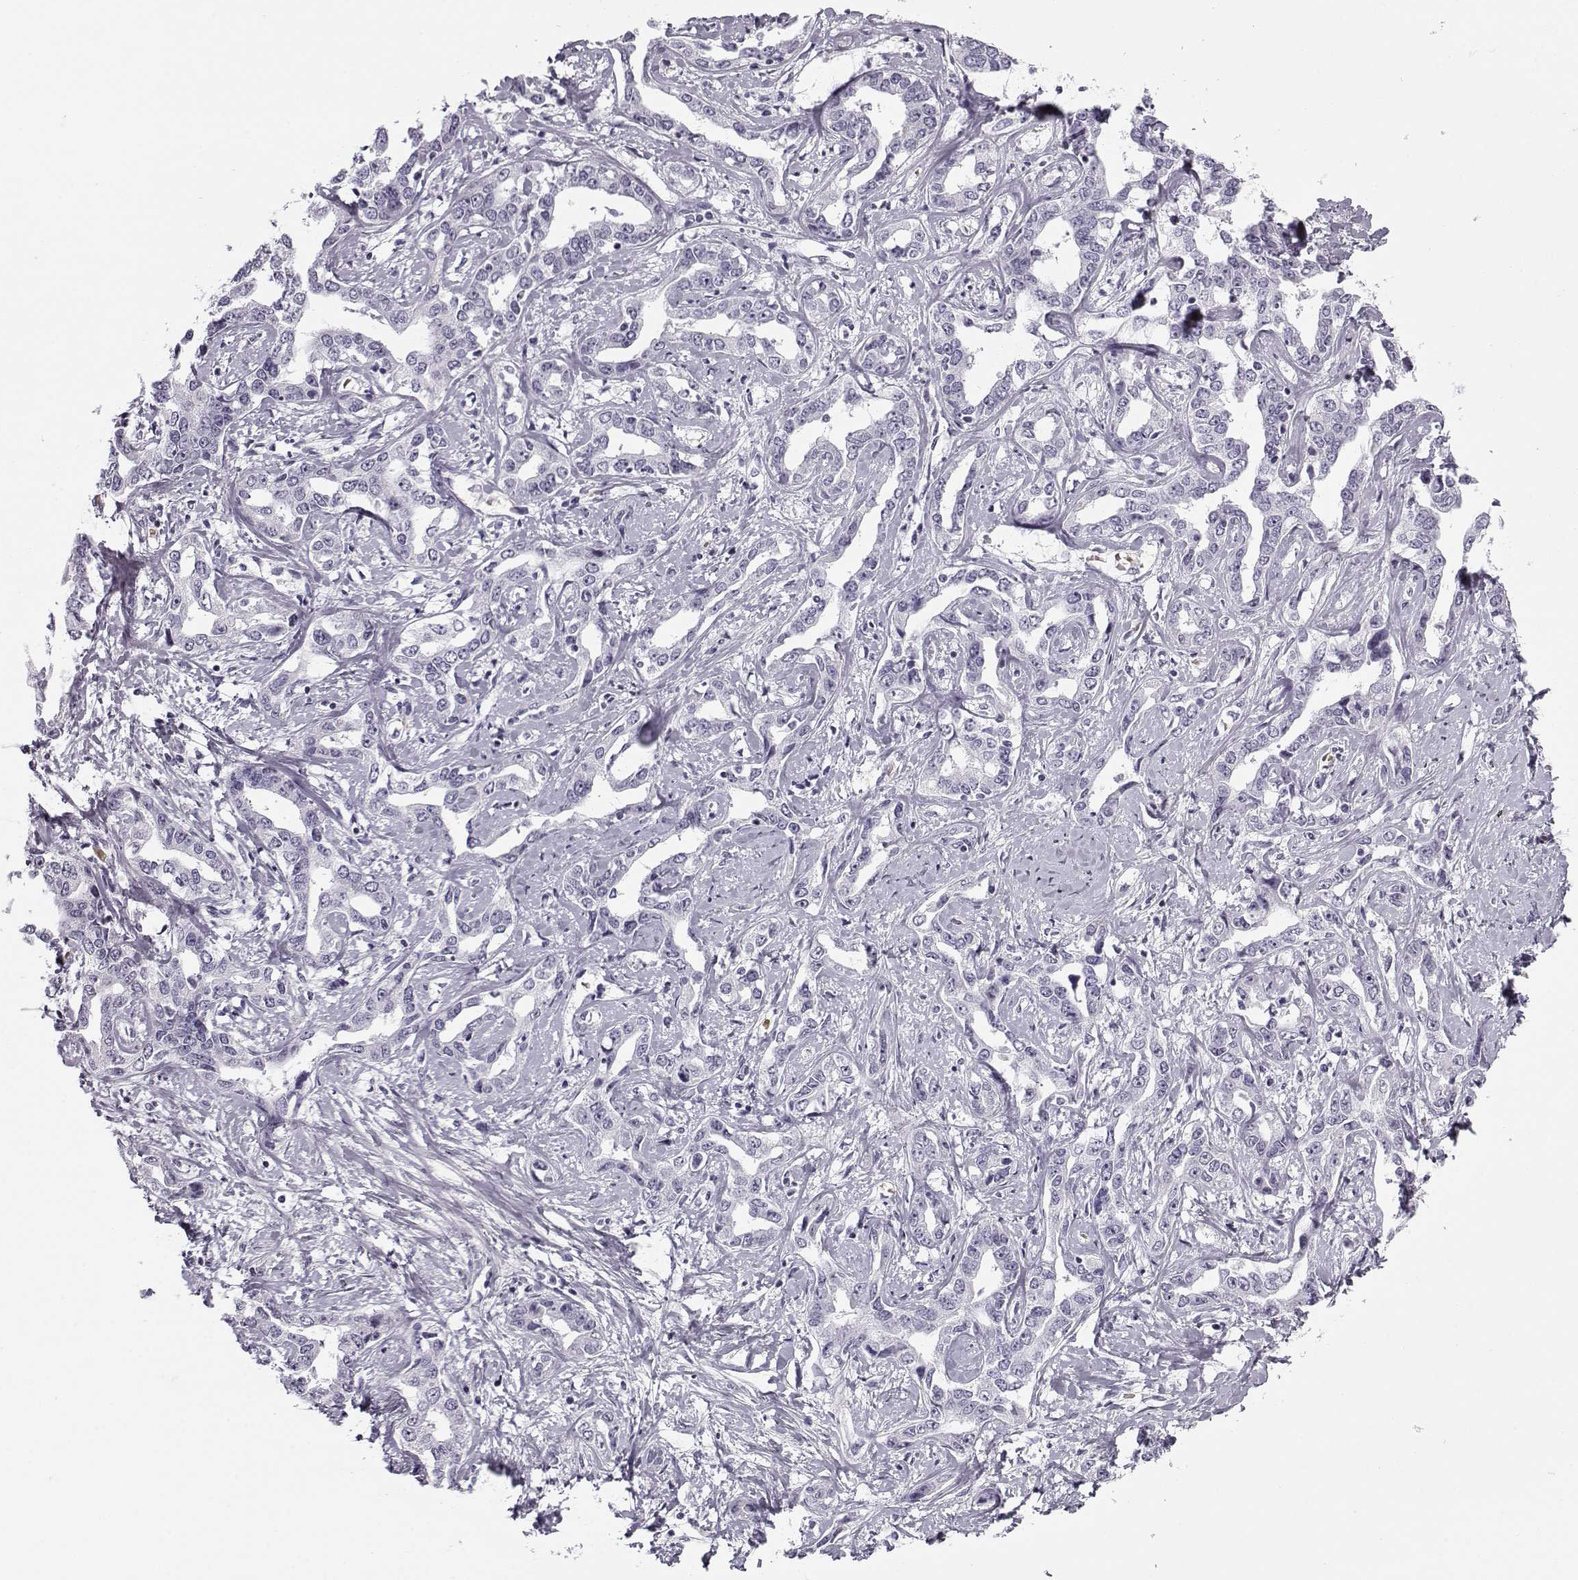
{"staining": {"intensity": "negative", "quantity": "none", "location": "none"}, "tissue": "liver cancer", "cell_type": "Tumor cells", "image_type": "cancer", "snomed": [{"axis": "morphology", "description": "Cholangiocarcinoma"}, {"axis": "topography", "description": "Liver"}], "caption": "Tumor cells show no significant expression in liver cancer (cholangiocarcinoma). (Brightfield microscopy of DAB immunohistochemistry (IHC) at high magnification).", "gene": "SNCA", "patient": {"sex": "male", "age": 59}}